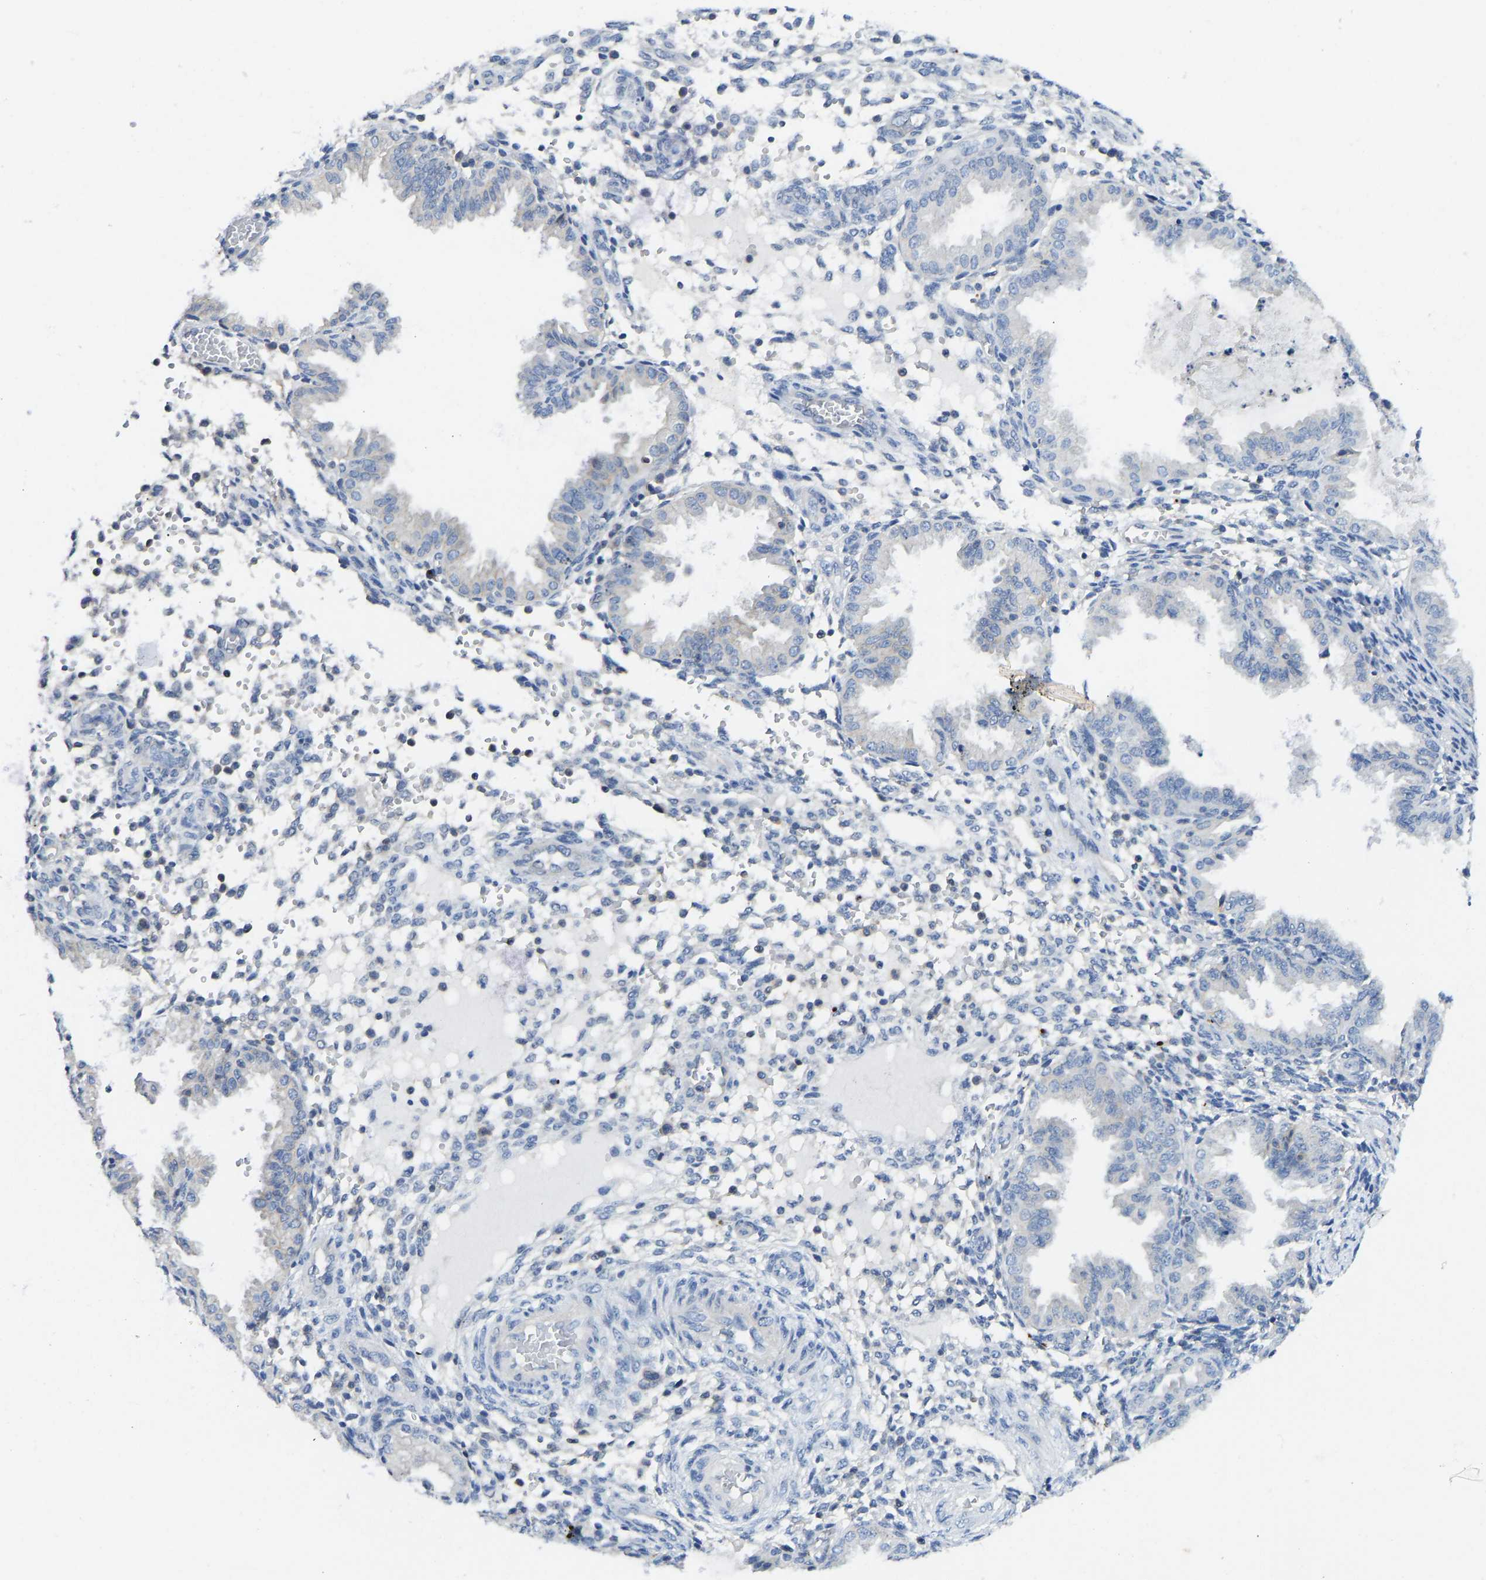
{"staining": {"intensity": "negative", "quantity": "none", "location": "none"}, "tissue": "endometrium", "cell_type": "Cells in endometrial stroma", "image_type": "normal", "snomed": [{"axis": "morphology", "description": "Normal tissue, NOS"}, {"axis": "topography", "description": "Endometrium"}], "caption": "Immunohistochemistry (IHC) photomicrograph of benign endometrium: human endometrium stained with DAB (3,3'-diaminobenzidine) displays no significant protein positivity in cells in endometrial stroma.", "gene": "NDRG3", "patient": {"sex": "female", "age": 33}}